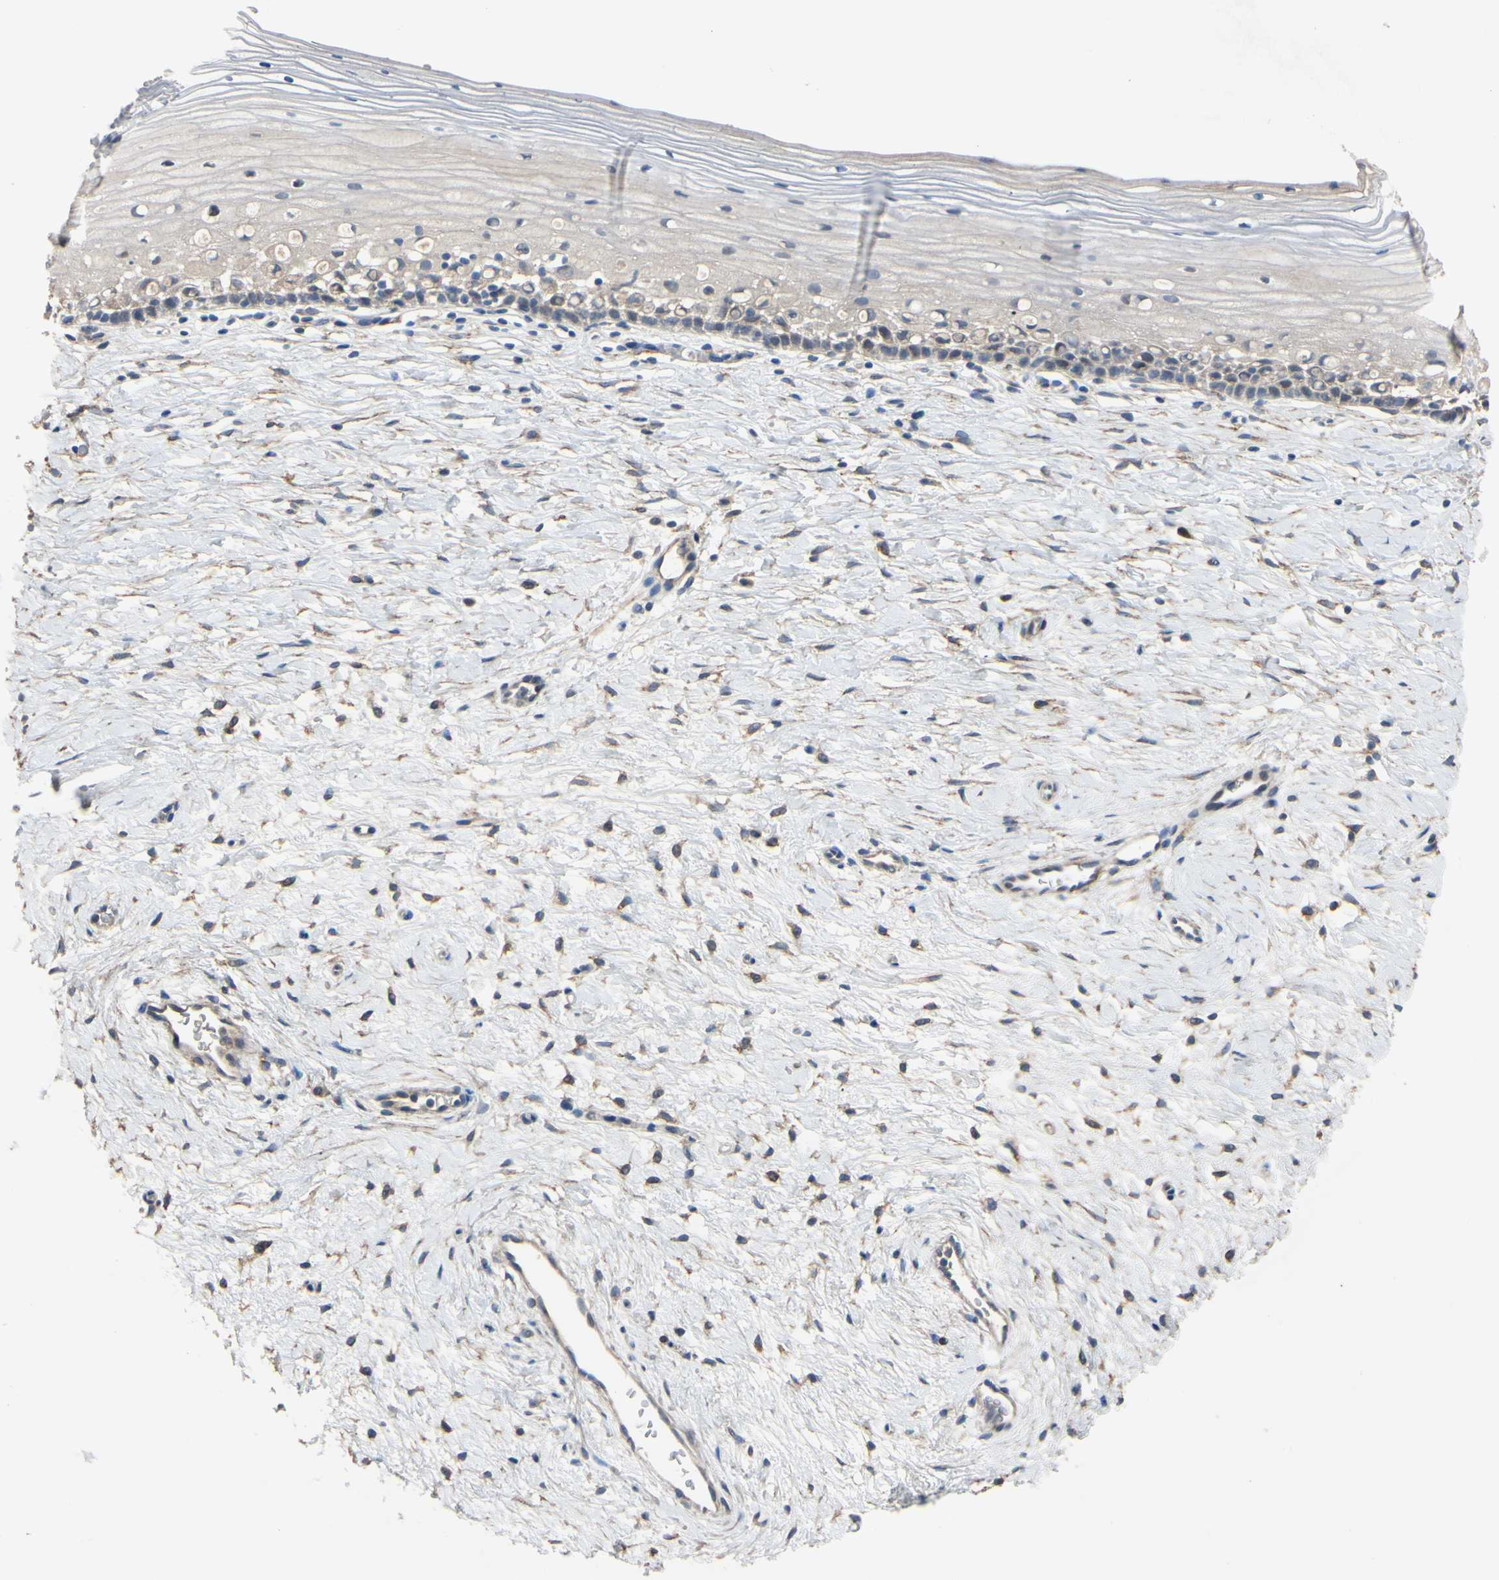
{"staining": {"intensity": "negative", "quantity": "none", "location": "none"}, "tissue": "cervix", "cell_type": "Glandular cells", "image_type": "normal", "snomed": [{"axis": "morphology", "description": "Normal tissue, NOS"}, {"axis": "topography", "description": "Cervix"}], "caption": "This photomicrograph is of normal cervix stained with immunohistochemistry (IHC) to label a protein in brown with the nuclei are counter-stained blue. There is no expression in glandular cells.", "gene": "LHX9", "patient": {"sex": "female", "age": 39}}